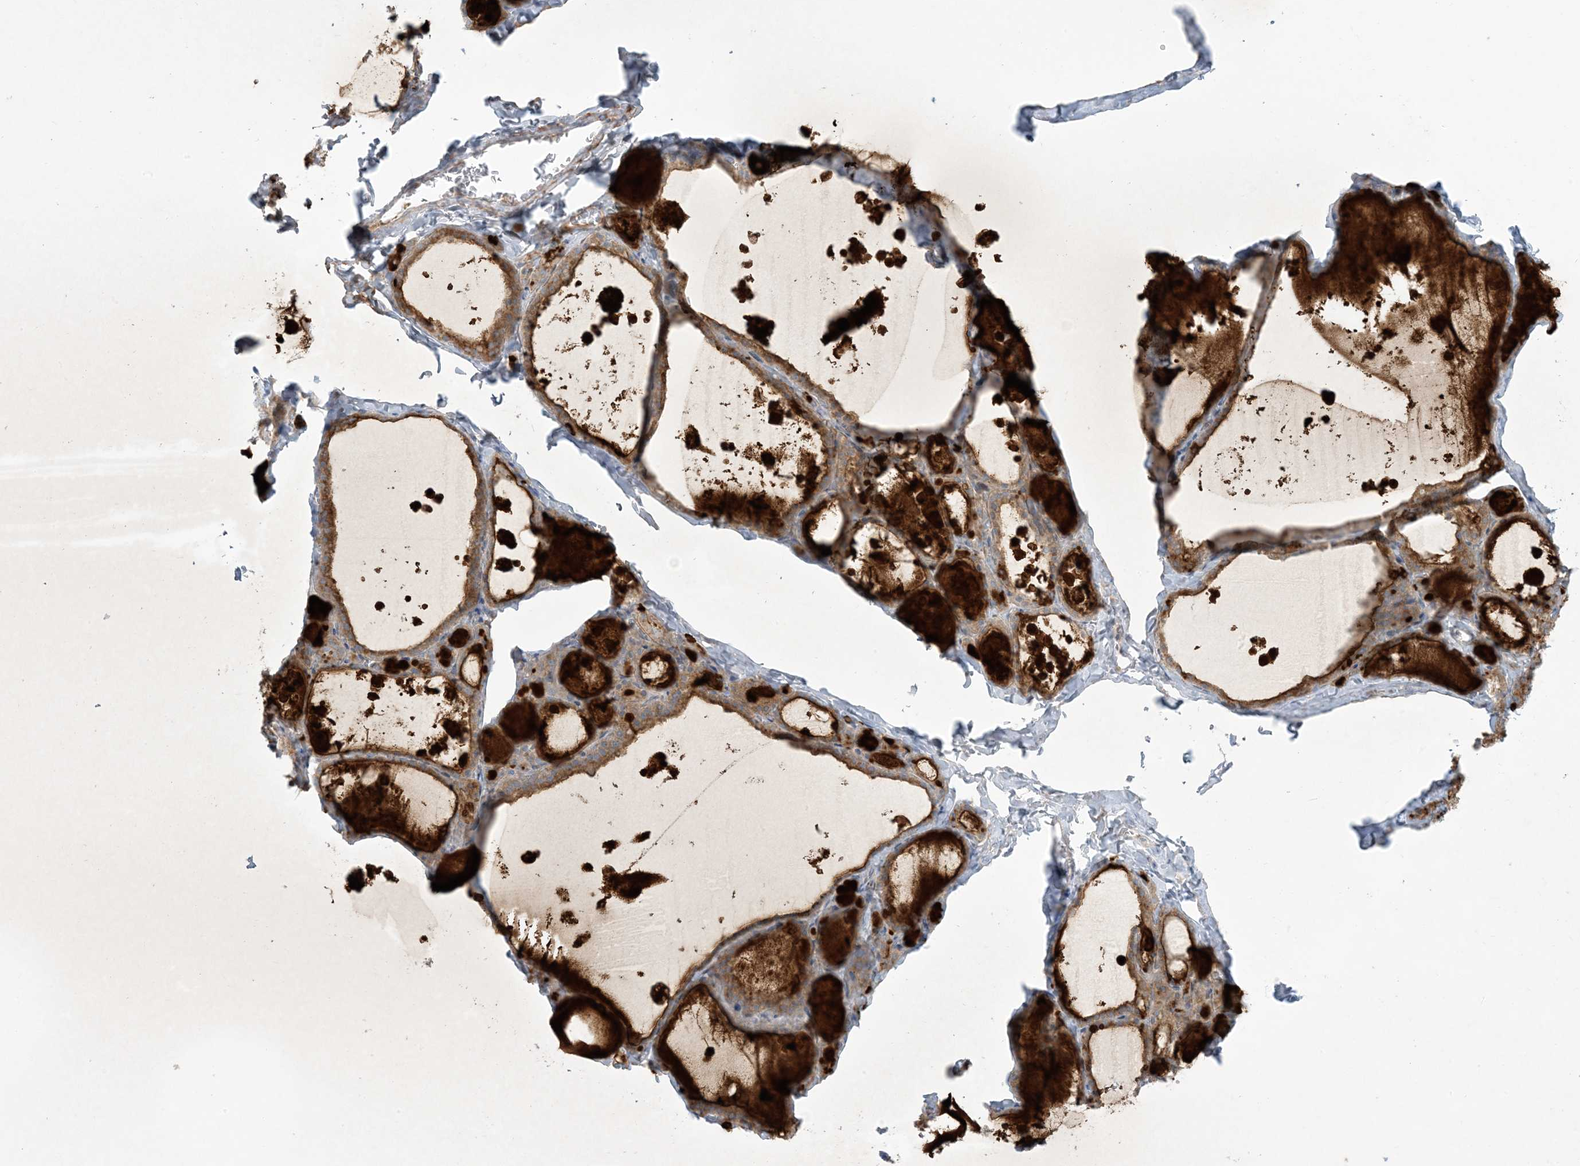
{"staining": {"intensity": "moderate", "quantity": "25%-75%", "location": "cytoplasmic/membranous"}, "tissue": "thyroid gland", "cell_type": "Glandular cells", "image_type": "normal", "snomed": [{"axis": "morphology", "description": "Normal tissue, NOS"}, {"axis": "topography", "description": "Thyroid gland"}], "caption": "Immunohistochemical staining of unremarkable thyroid gland reveals medium levels of moderate cytoplasmic/membranous expression in about 25%-75% of glandular cells.", "gene": "AFTPH", "patient": {"sex": "male", "age": 56}}